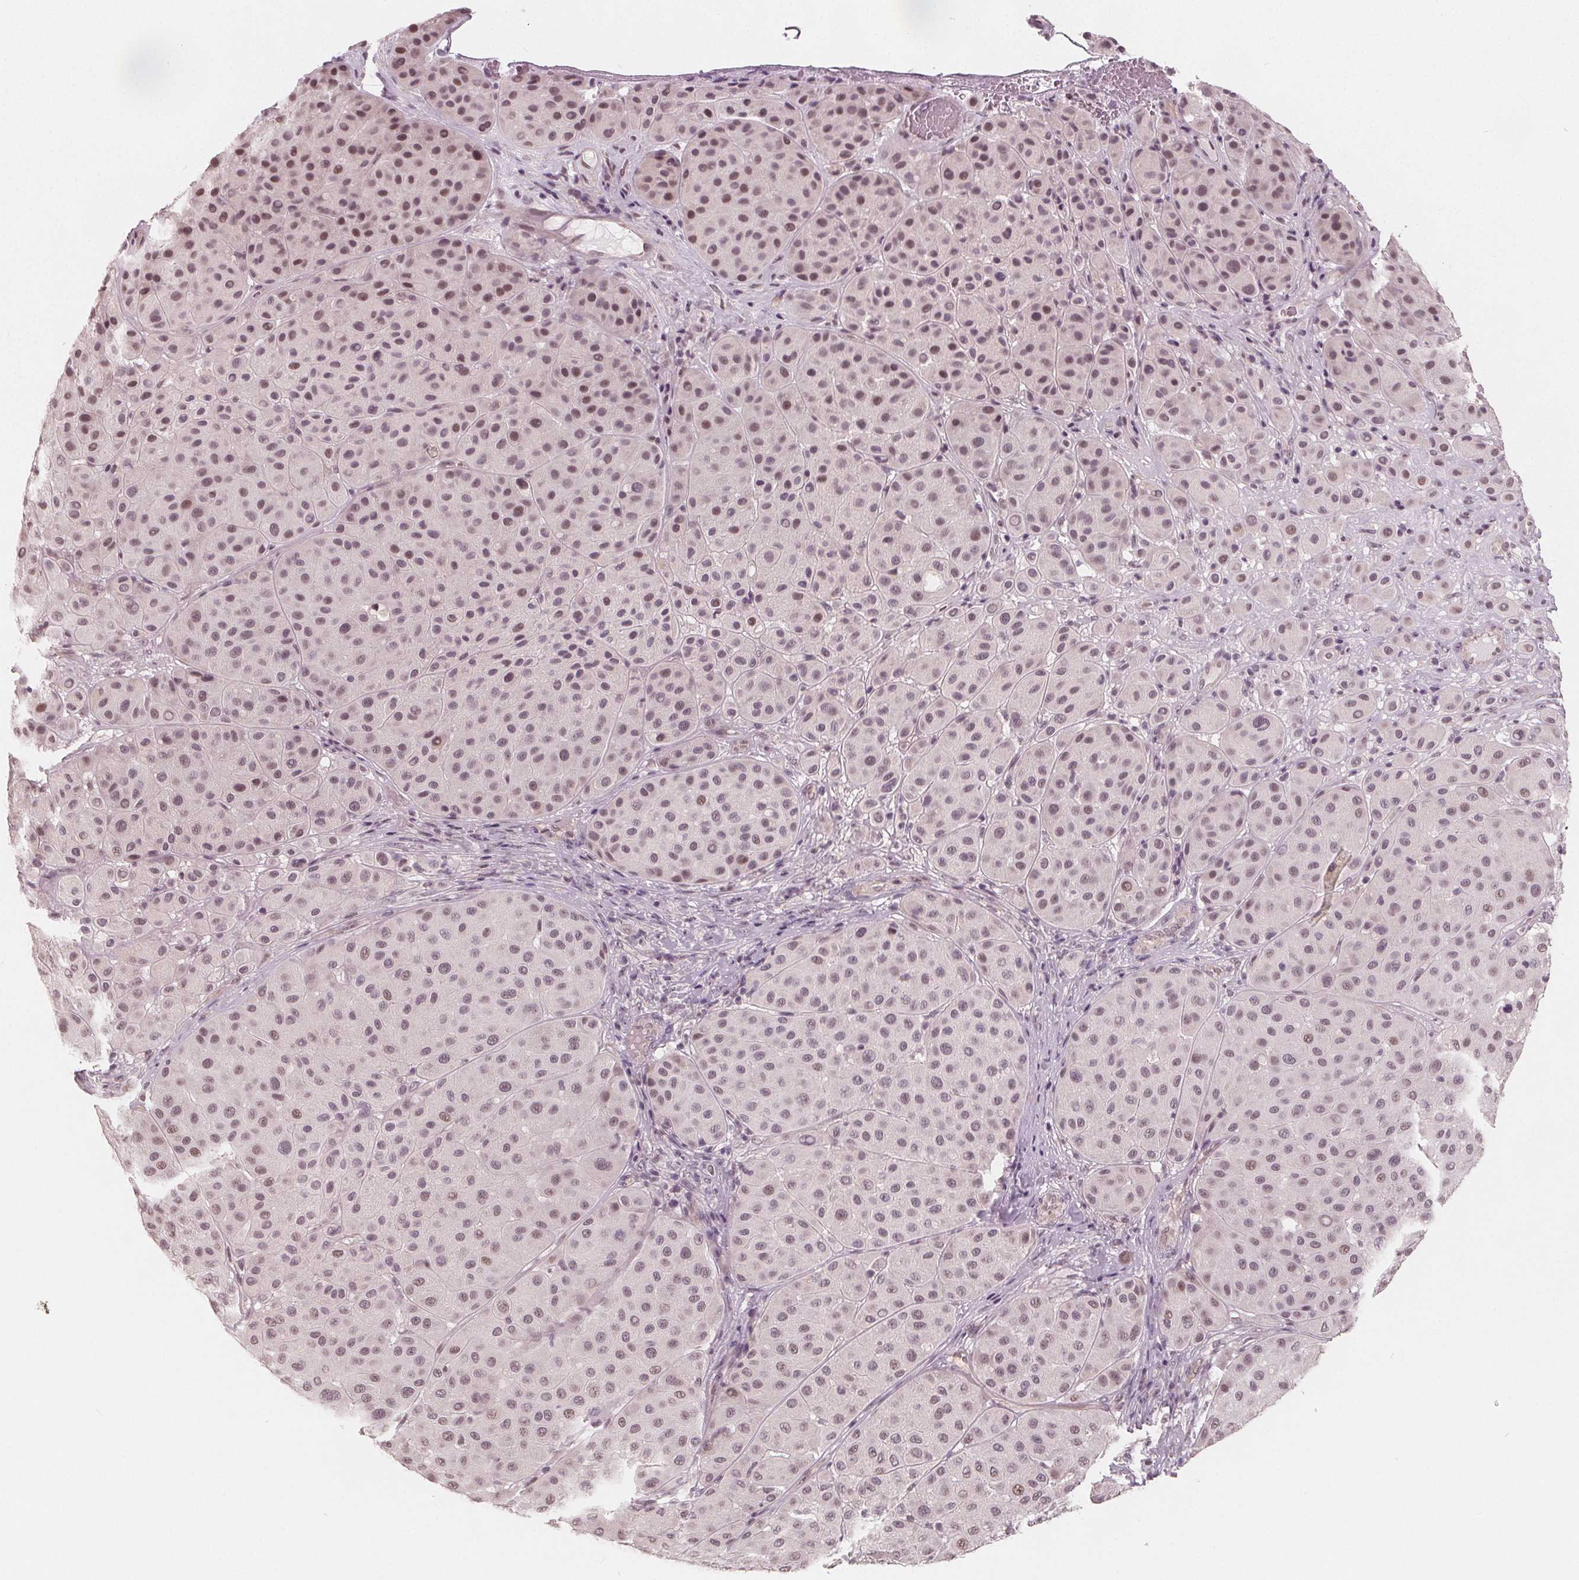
{"staining": {"intensity": "moderate", "quantity": "25%-75%", "location": "nuclear"}, "tissue": "melanoma", "cell_type": "Tumor cells", "image_type": "cancer", "snomed": [{"axis": "morphology", "description": "Malignant melanoma, Metastatic site"}, {"axis": "topography", "description": "Smooth muscle"}], "caption": "Brown immunohistochemical staining in melanoma demonstrates moderate nuclear expression in approximately 25%-75% of tumor cells.", "gene": "NUP210L", "patient": {"sex": "male", "age": 41}}